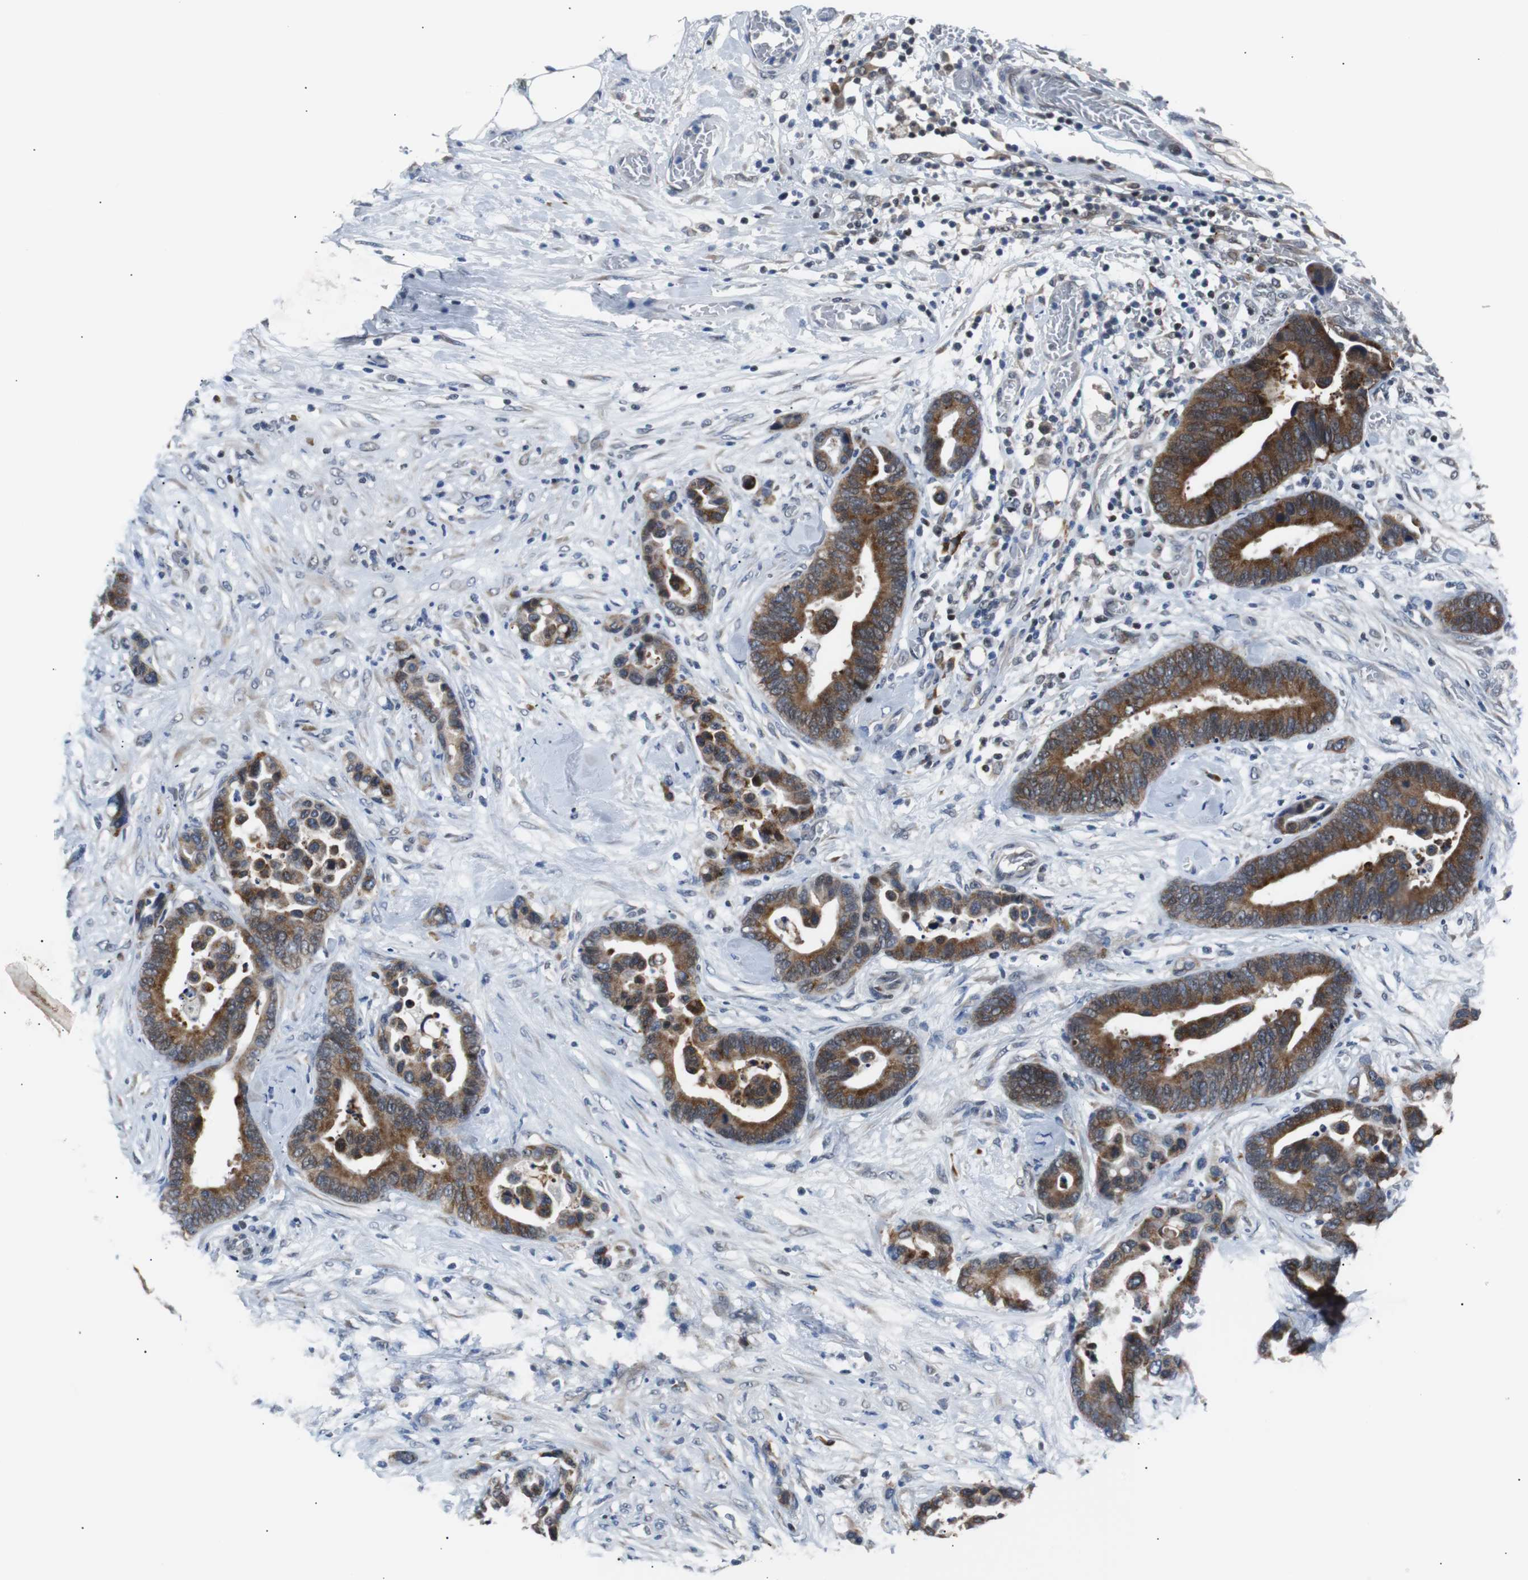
{"staining": {"intensity": "moderate", "quantity": ">75%", "location": "cytoplasmic/membranous"}, "tissue": "colorectal cancer", "cell_type": "Tumor cells", "image_type": "cancer", "snomed": [{"axis": "morphology", "description": "Adenocarcinoma, NOS"}, {"axis": "topography", "description": "Colon"}], "caption": "Immunohistochemical staining of human colorectal cancer exhibits medium levels of moderate cytoplasmic/membranous expression in approximately >75% of tumor cells.", "gene": "USP28", "patient": {"sex": "male", "age": 82}}